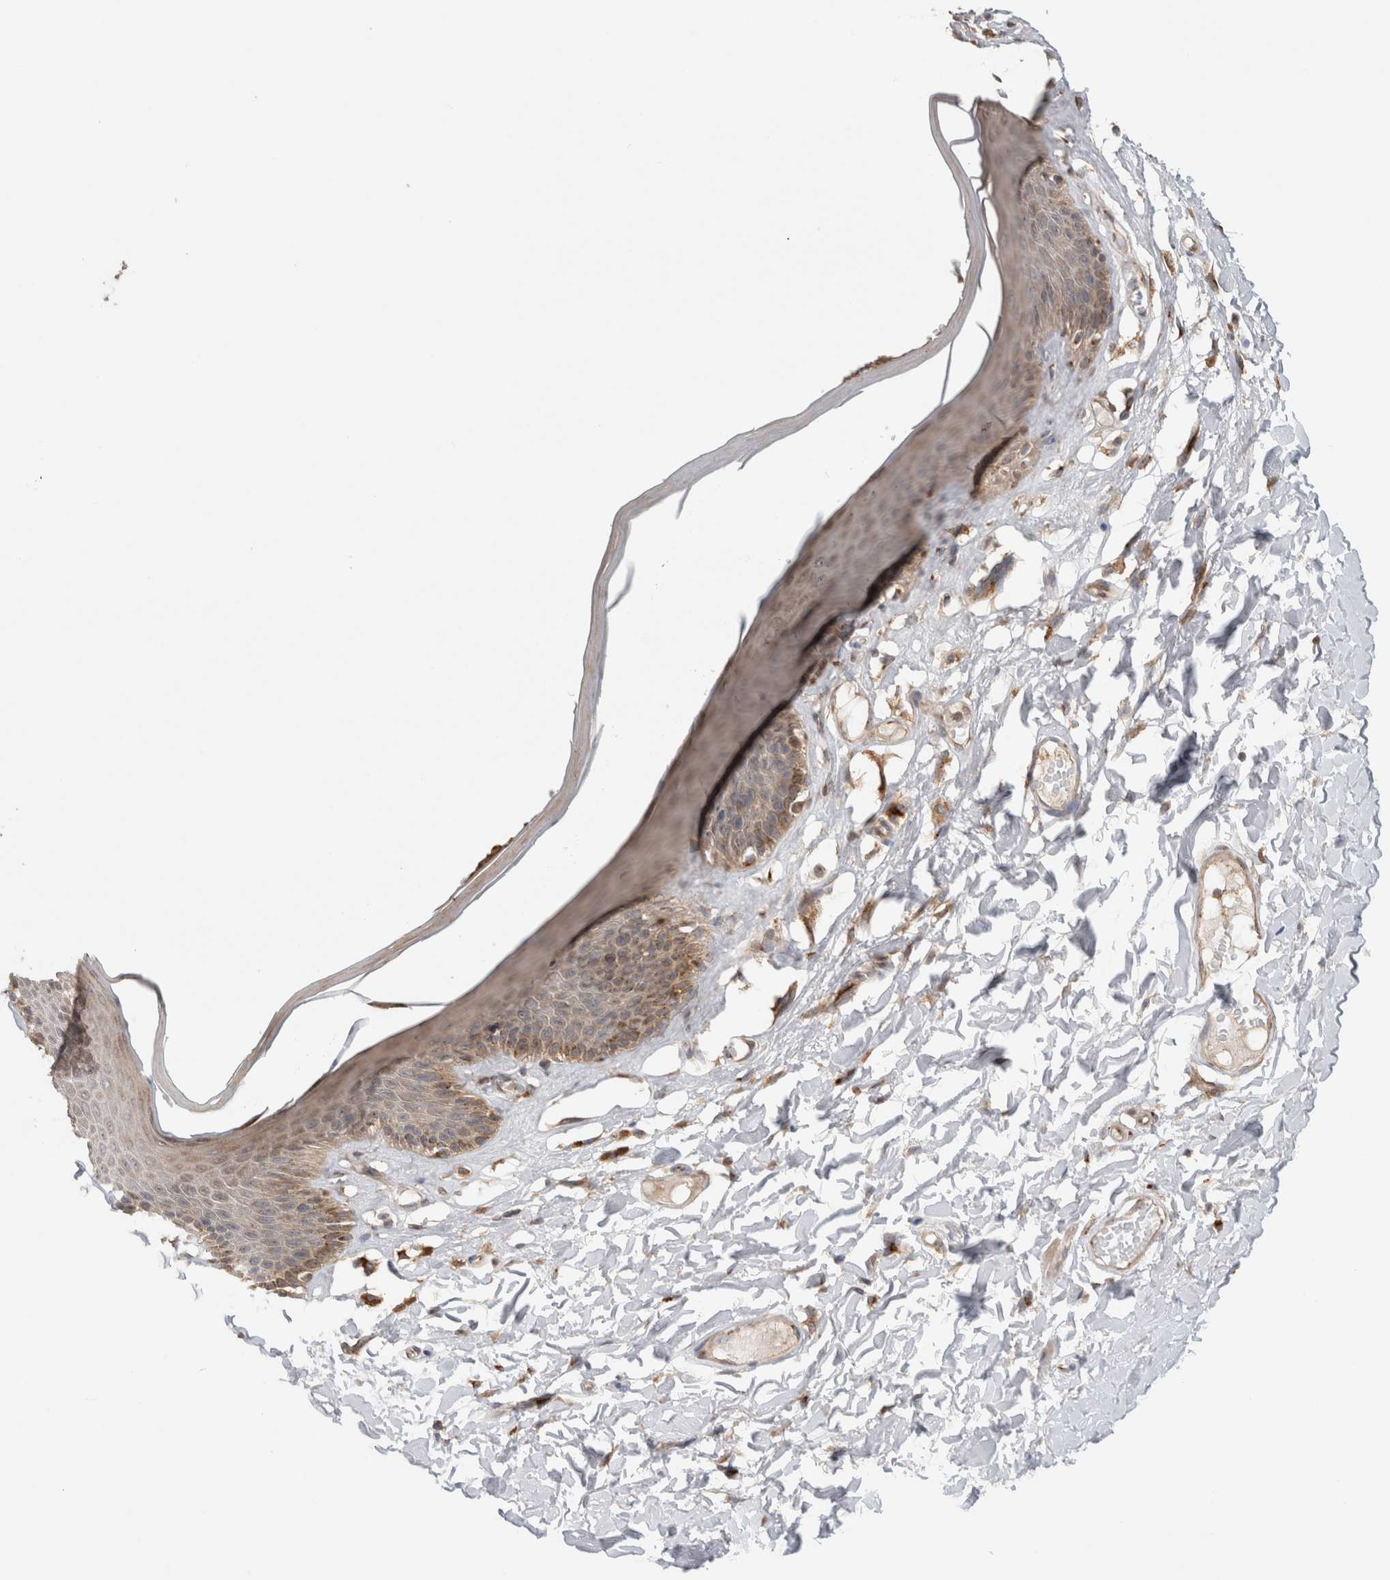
{"staining": {"intensity": "moderate", "quantity": "25%-75%", "location": "cytoplasmic/membranous"}, "tissue": "skin", "cell_type": "Epidermal cells", "image_type": "normal", "snomed": [{"axis": "morphology", "description": "Normal tissue, NOS"}, {"axis": "topography", "description": "Vulva"}], "caption": "Normal skin reveals moderate cytoplasmic/membranous positivity in approximately 25%-75% of epidermal cells The staining was performed using DAB (3,3'-diaminobenzidine) to visualize the protein expression in brown, while the nuclei were stained in blue with hematoxylin (Magnification: 20x)..", "gene": "TRIM5", "patient": {"sex": "female", "age": 73}}